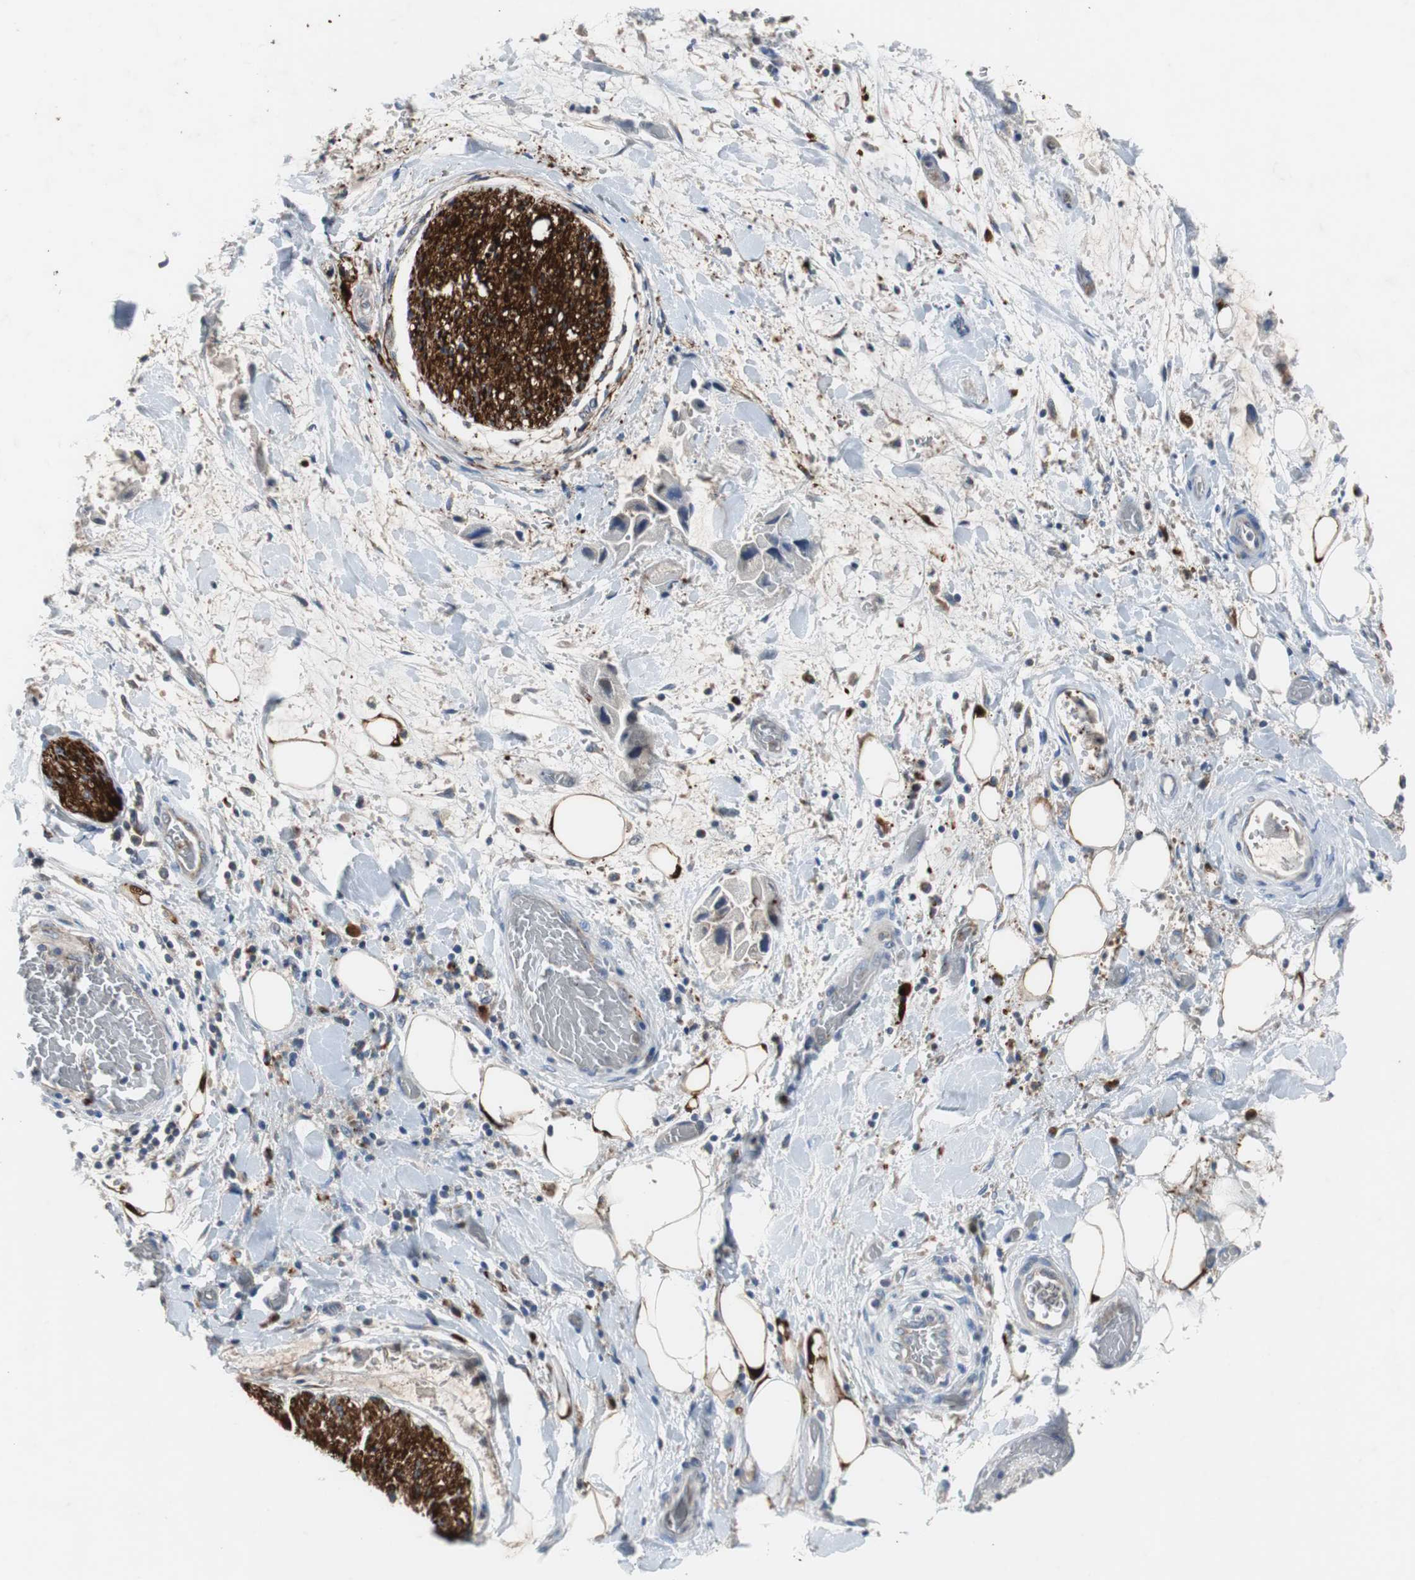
{"staining": {"intensity": "moderate", "quantity": ">75%", "location": "cytoplasmic/membranous"}, "tissue": "adipose tissue", "cell_type": "Adipocytes", "image_type": "normal", "snomed": [{"axis": "morphology", "description": "Normal tissue, NOS"}, {"axis": "morphology", "description": "Cholangiocarcinoma"}, {"axis": "topography", "description": "Liver"}, {"axis": "topography", "description": "Peripheral nerve tissue"}], "caption": "Adipocytes show medium levels of moderate cytoplasmic/membranous expression in about >75% of cells in benign adipose tissue.", "gene": "CALB2", "patient": {"sex": "male", "age": 50}}